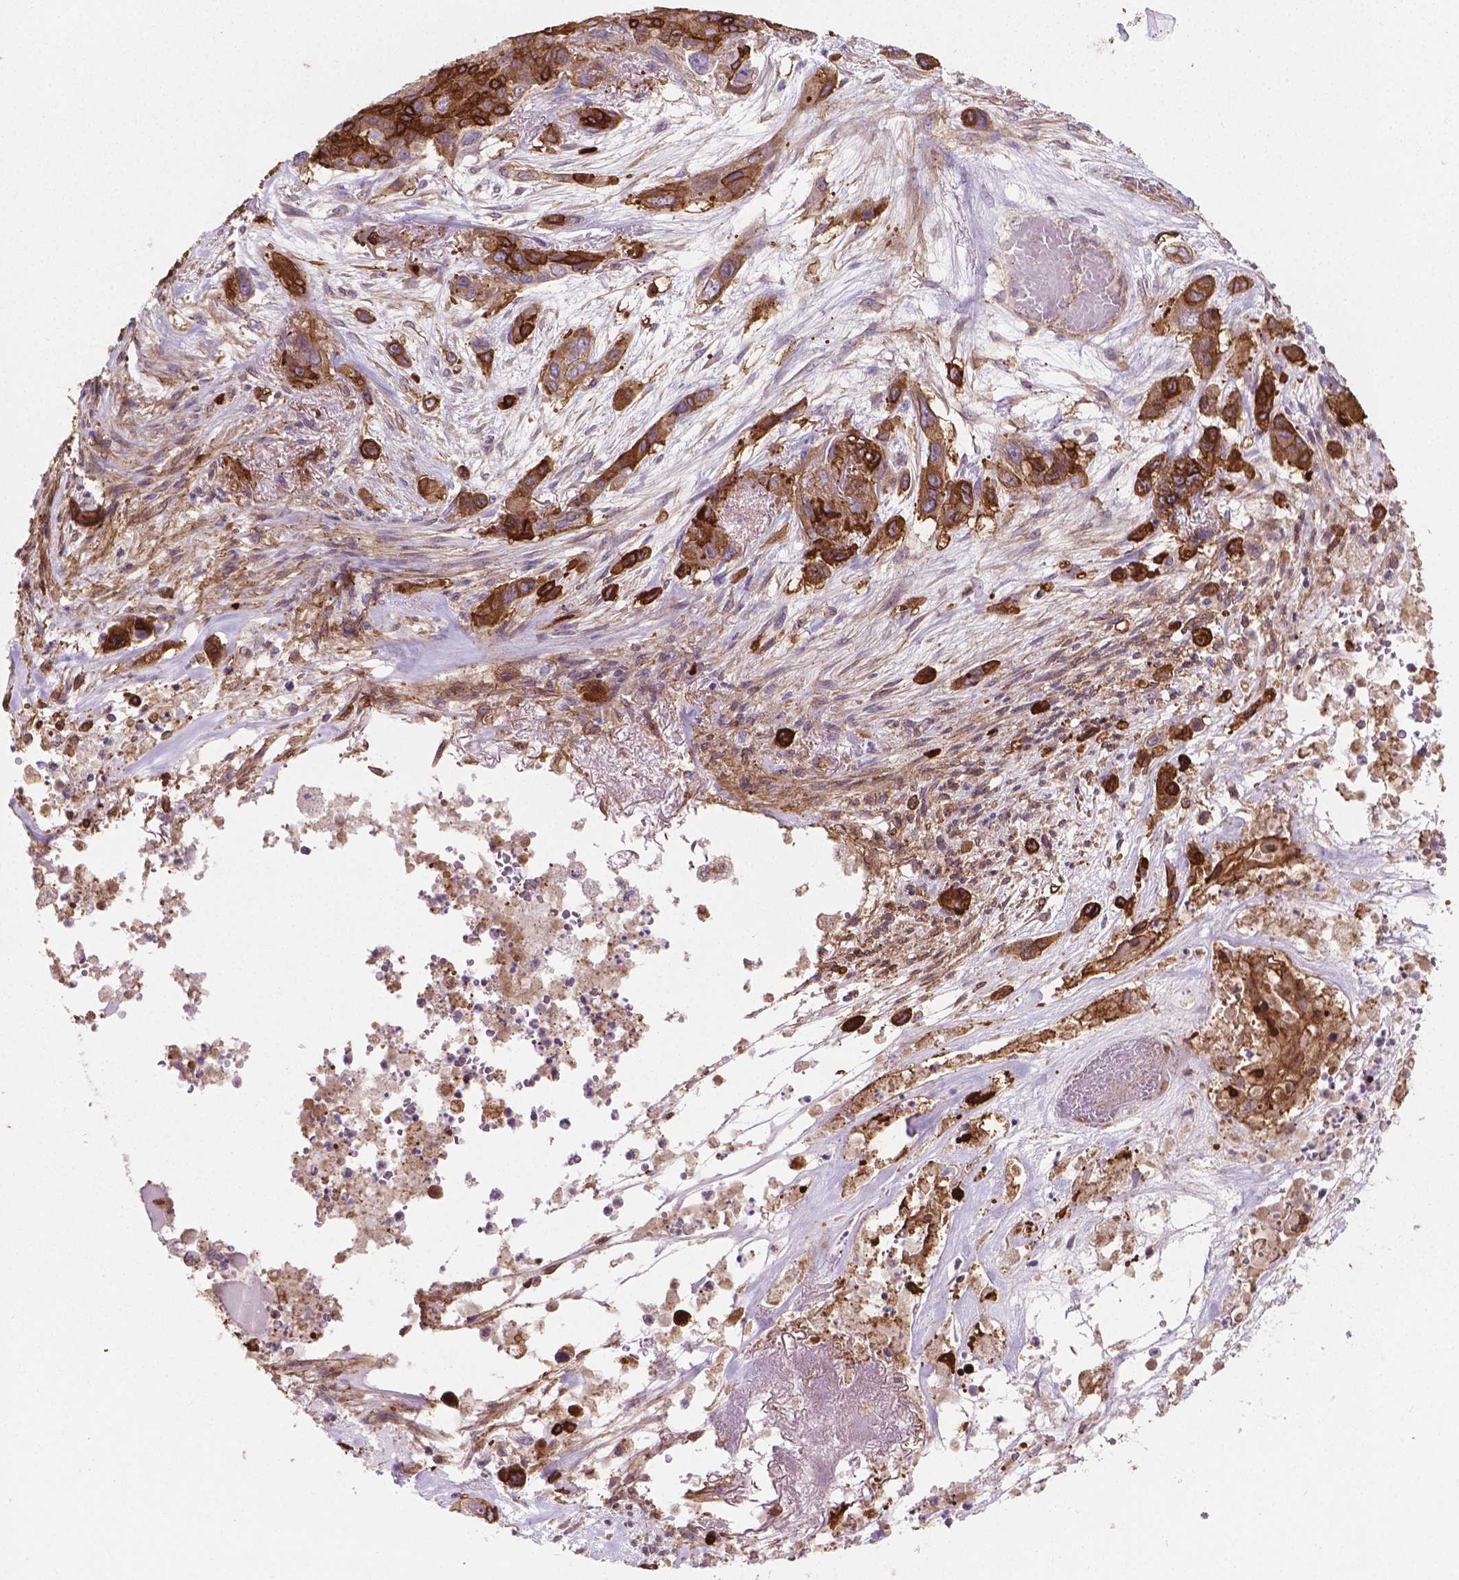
{"staining": {"intensity": "strong", "quantity": ">75%", "location": "cytoplasmic/membranous"}, "tissue": "lung cancer", "cell_type": "Tumor cells", "image_type": "cancer", "snomed": [{"axis": "morphology", "description": "Squamous cell carcinoma, NOS"}, {"axis": "topography", "description": "Lung"}], "caption": "Protein staining shows strong cytoplasmic/membranous expression in approximately >75% of tumor cells in lung cancer. The staining is performed using DAB (3,3'-diaminobenzidine) brown chromogen to label protein expression. The nuclei are counter-stained blue using hematoxylin.", "gene": "TCAF1", "patient": {"sex": "female", "age": 70}}